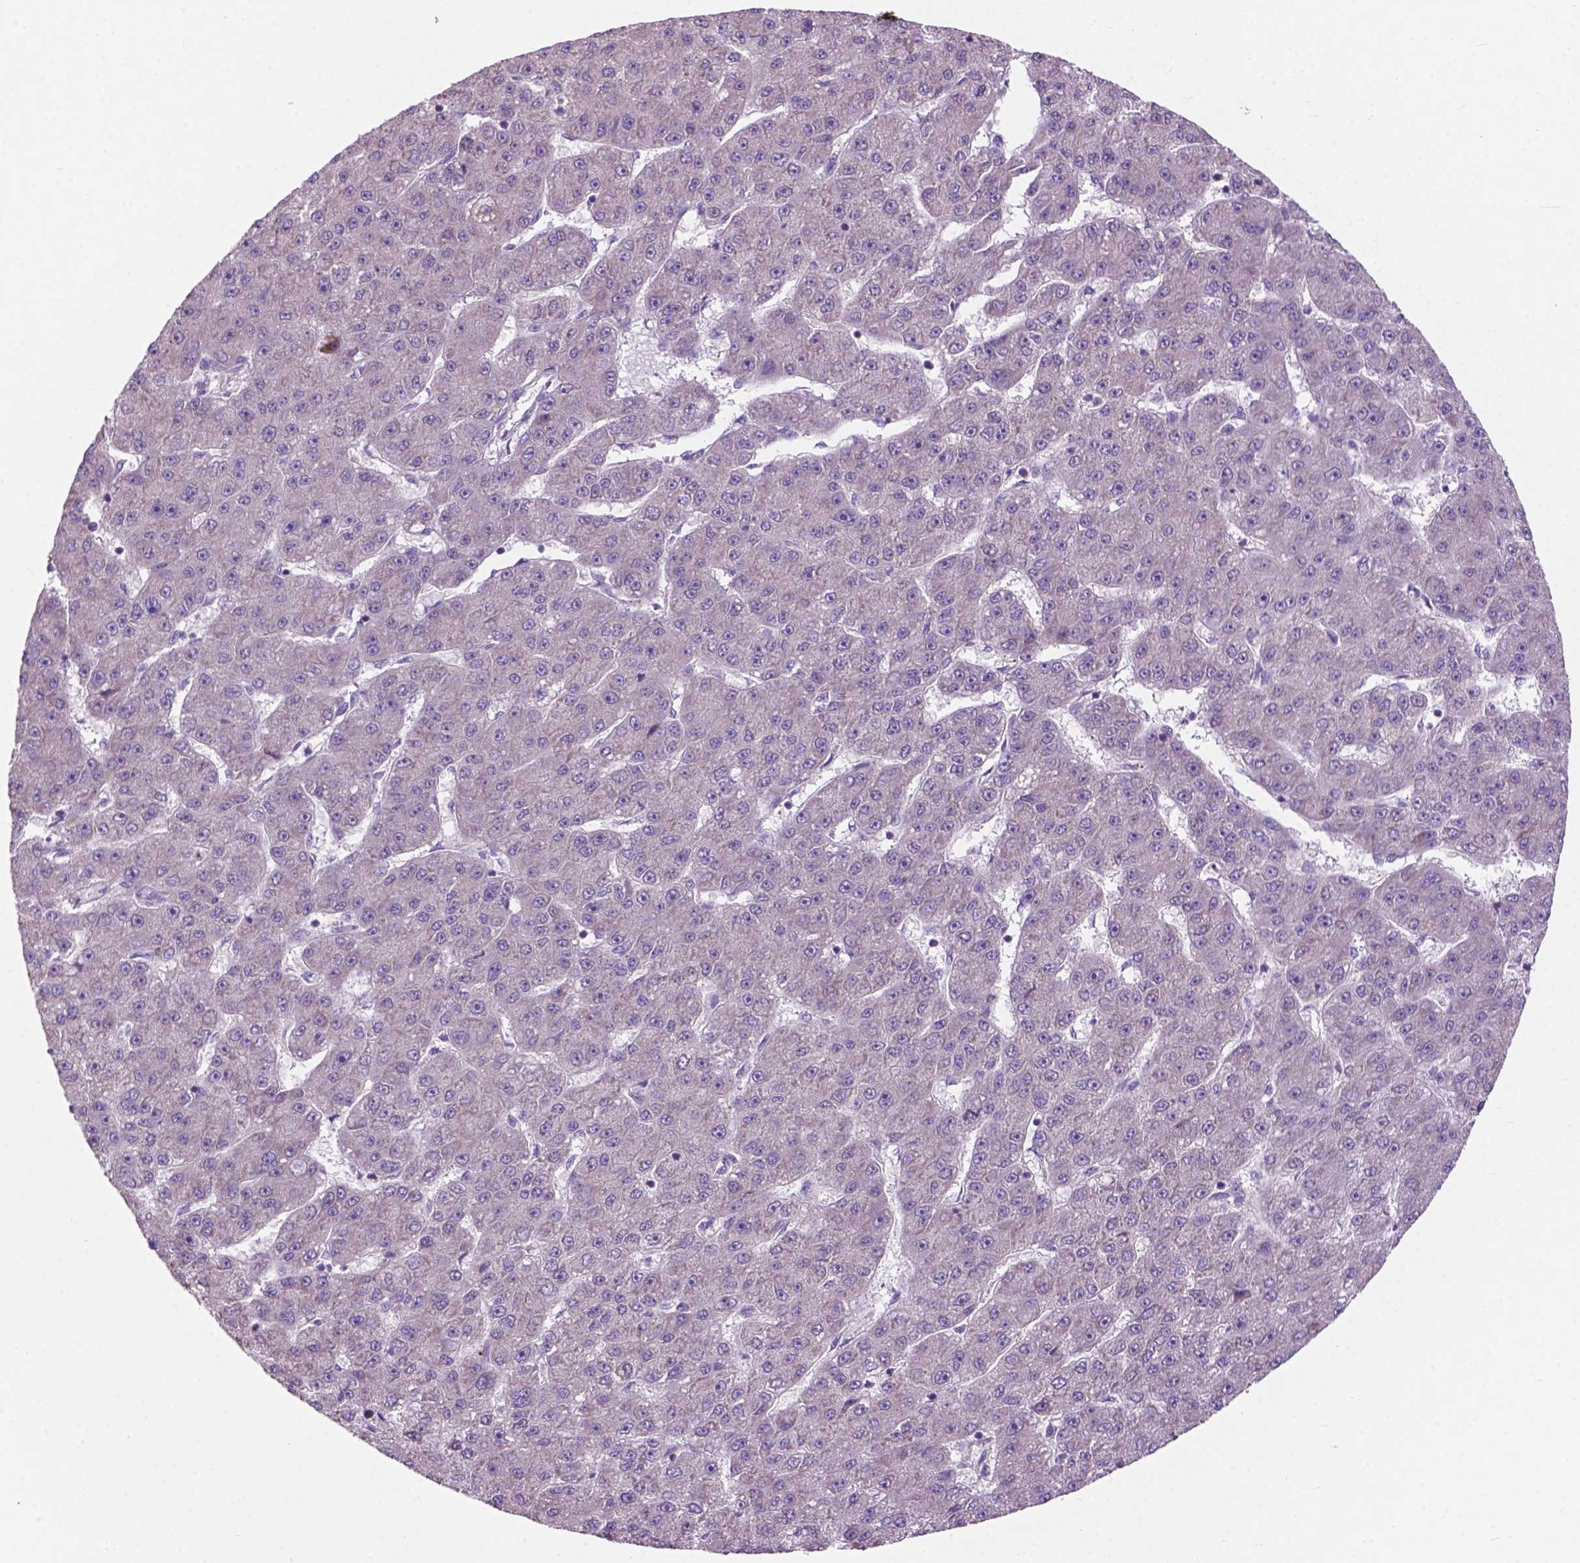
{"staining": {"intensity": "negative", "quantity": "none", "location": "none"}, "tissue": "liver cancer", "cell_type": "Tumor cells", "image_type": "cancer", "snomed": [{"axis": "morphology", "description": "Carcinoma, Hepatocellular, NOS"}, {"axis": "topography", "description": "Liver"}], "caption": "Liver hepatocellular carcinoma stained for a protein using immunohistochemistry demonstrates no staining tumor cells.", "gene": "MZT1", "patient": {"sex": "male", "age": 67}}